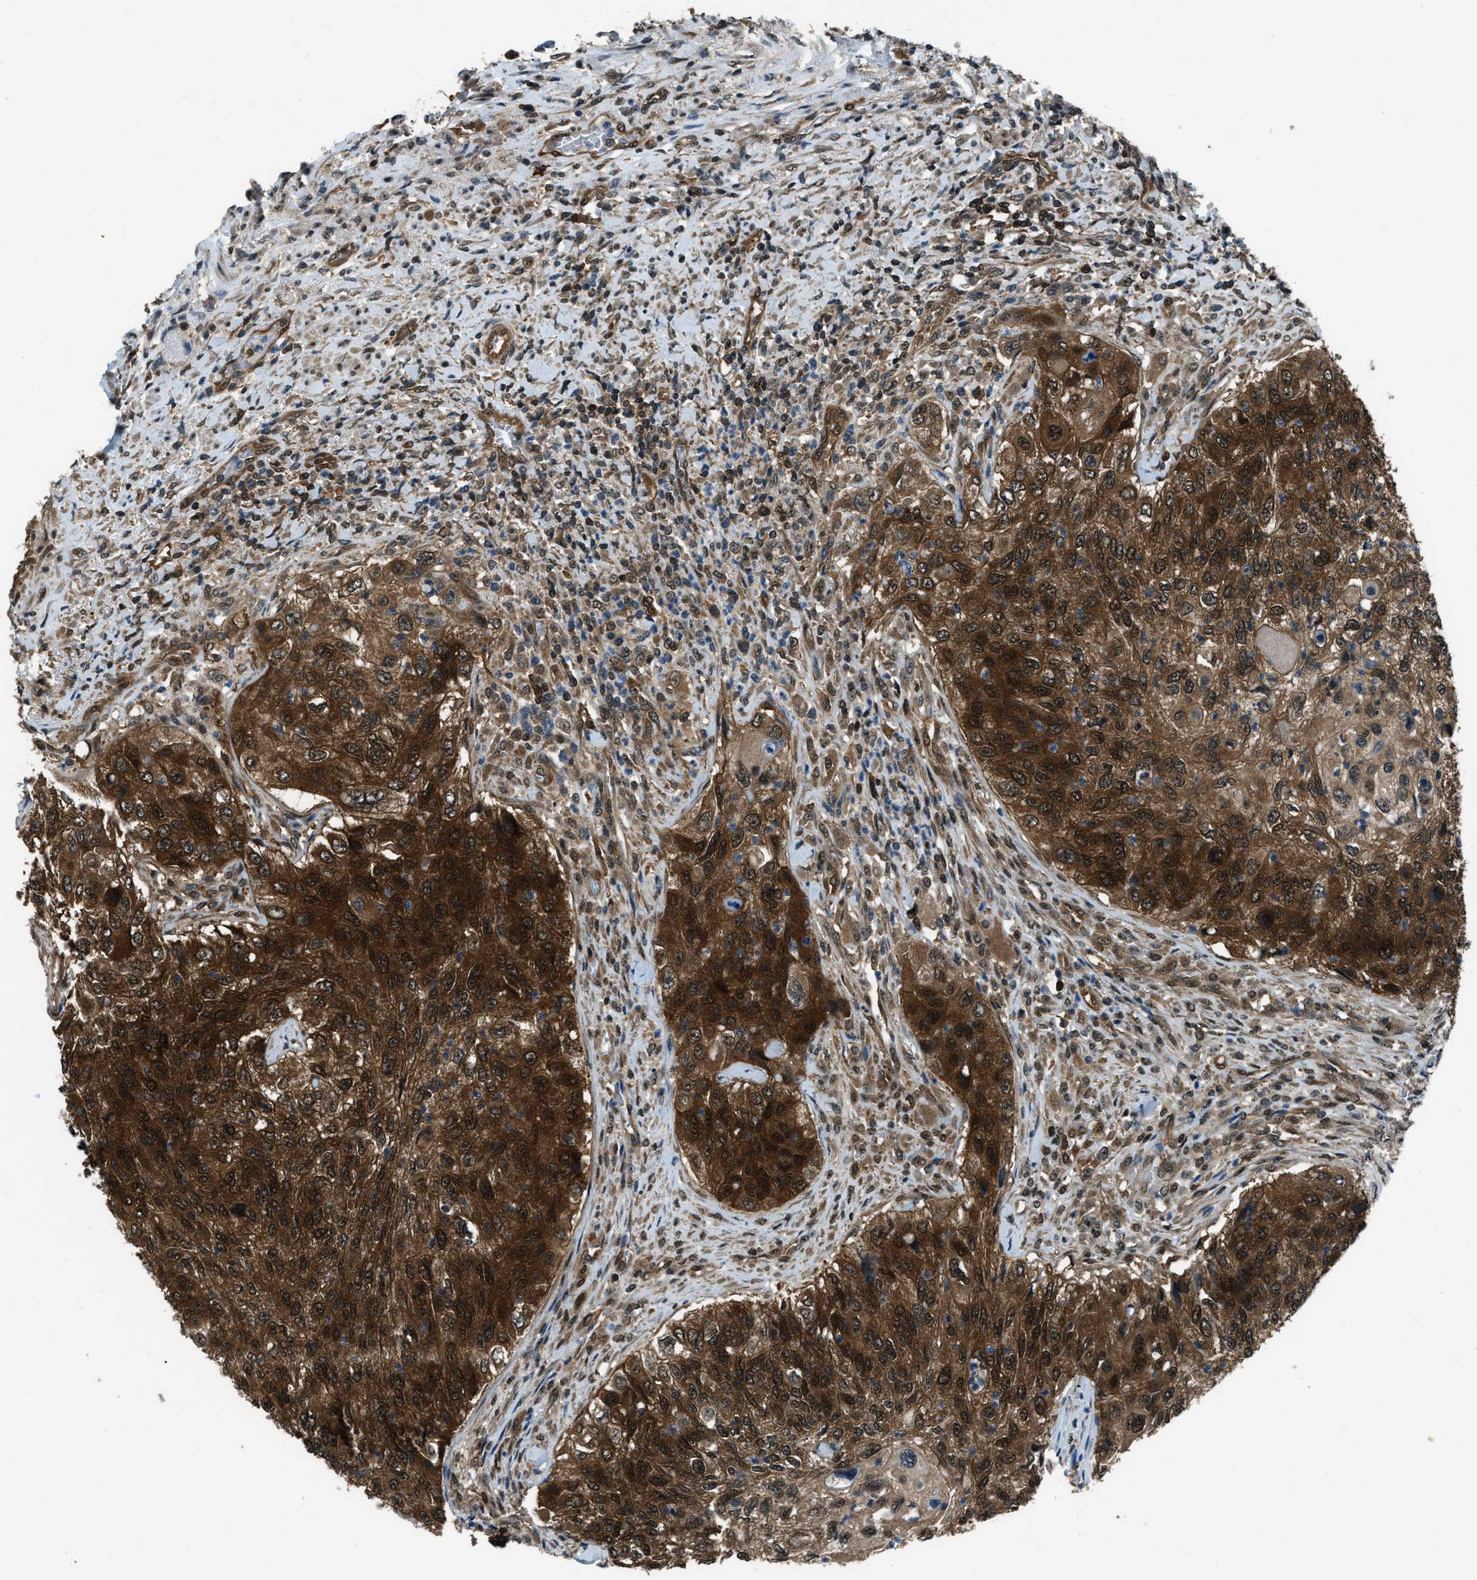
{"staining": {"intensity": "strong", "quantity": ">75%", "location": "cytoplasmic/membranous,nuclear"}, "tissue": "urothelial cancer", "cell_type": "Tumor cells", "image_type": "cancer", "snomed": [{"axis": "morphology", "description": "Urothelial carcinoma, High grade"}, {"axis": "topography", "description": "Urinary bladder"}], "caption": "An IHC photomicrograph of neoplastic tissue is shown. Protein staining in brown labels strong cytoplasmic/membranous and nuclear positivity in urothelial carcinoma (high-grade) within tumor cells.", "gene": "NUDCD3", "patient": {"sex": "female", "age": 60}}